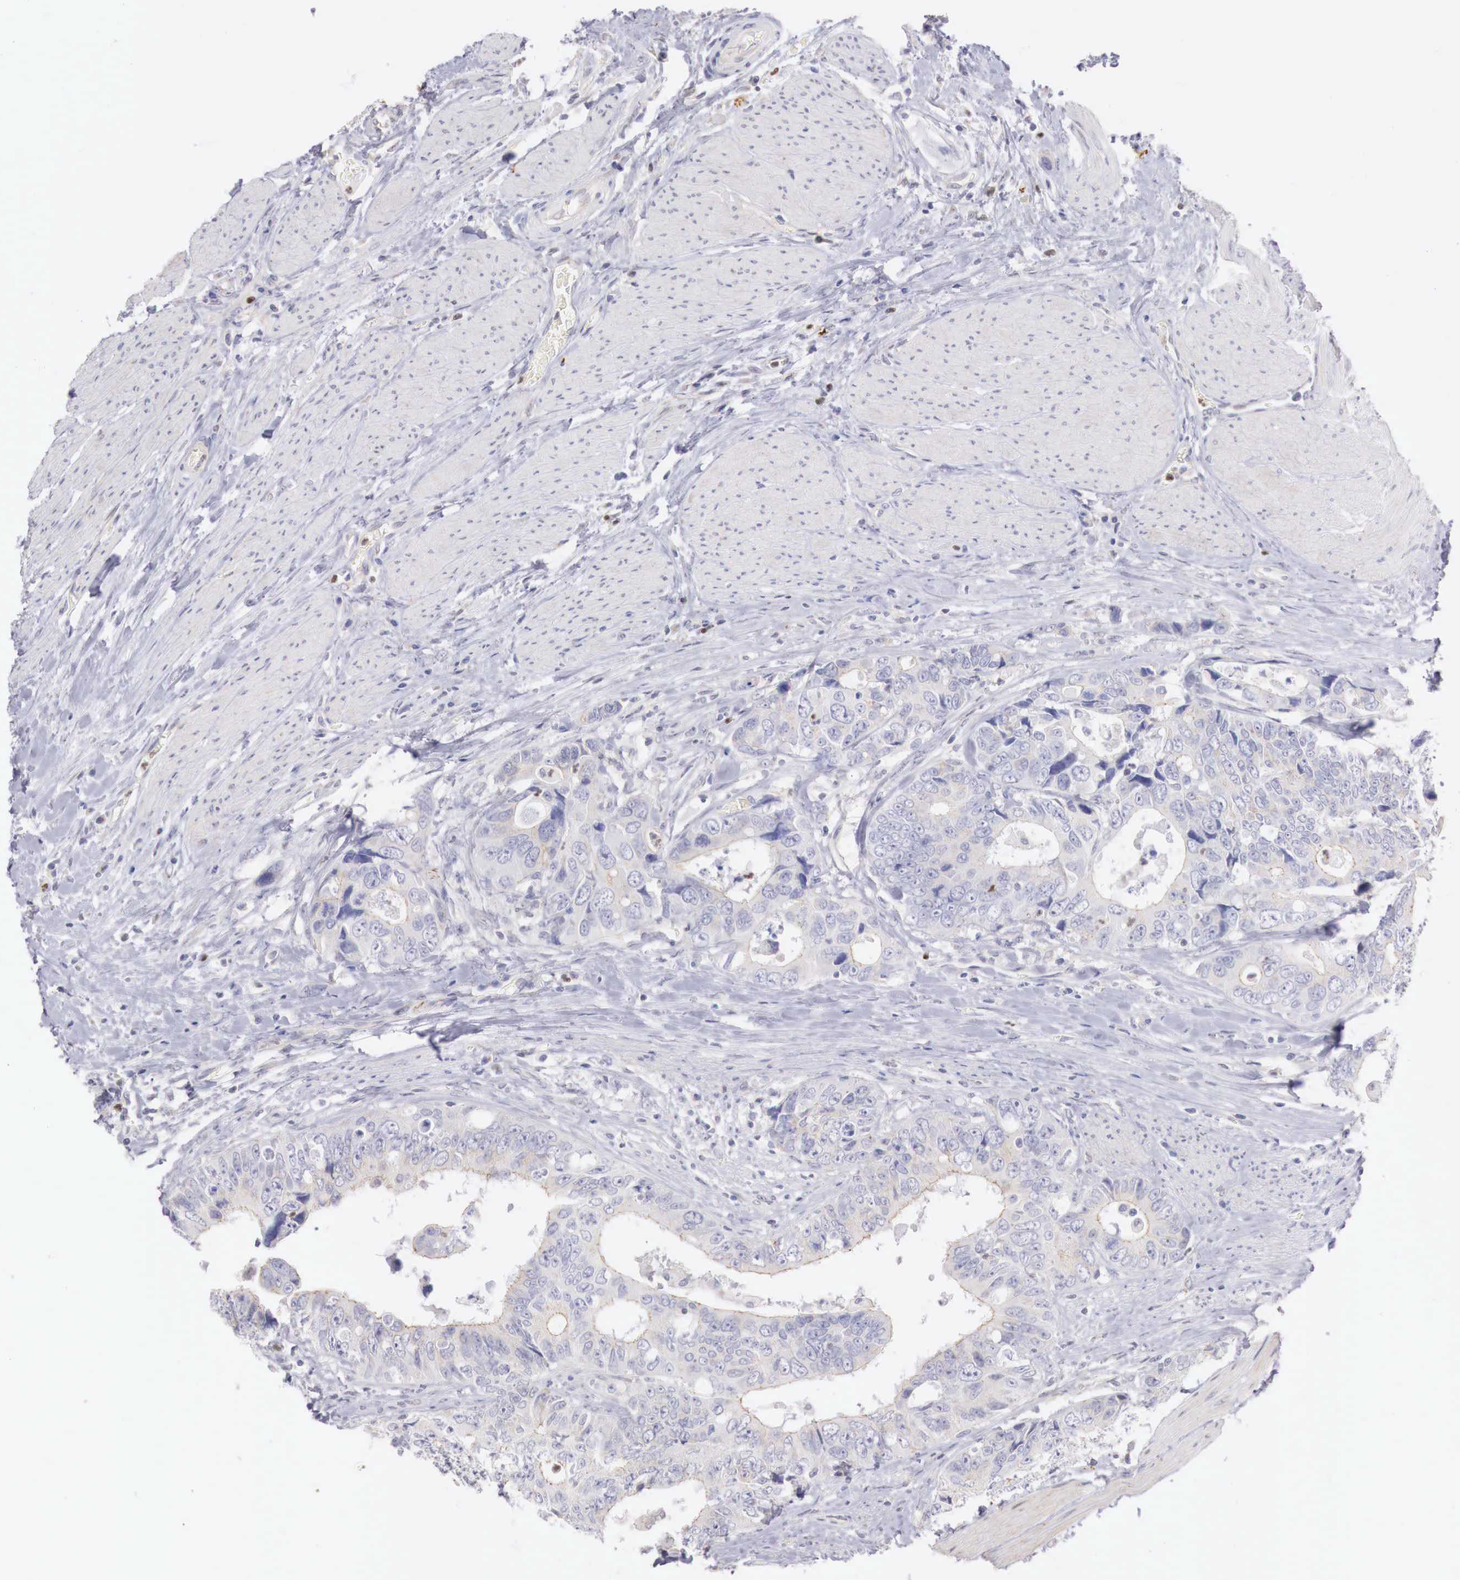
{"staining": {"intensity": "negative", "quantity": "none", "location": "none"}, "tissue": "colorectal cancer", "cell_type": "Tumor cells", "image_type": "cancer", "snomed": [{"axis": "morphology", "description": "Adenocarcinoma, NOS"}, {"axis": "topography", "description": "Rectum"}], "caption": "Immunohistochemistry photomicrograph of neoplastic tissue: colorectal cancer stained with DAB (3,3'-diaminobenzidine) displays no significant protein staining in tumor cells. The staining was performed using DAB to visualize the protein expression in brown, while the nuclei were stained in blue with hematoxylin (Magnification: 20x).", "gene": "TRIM13", "patient": {"sex": "female", "age": 67}}